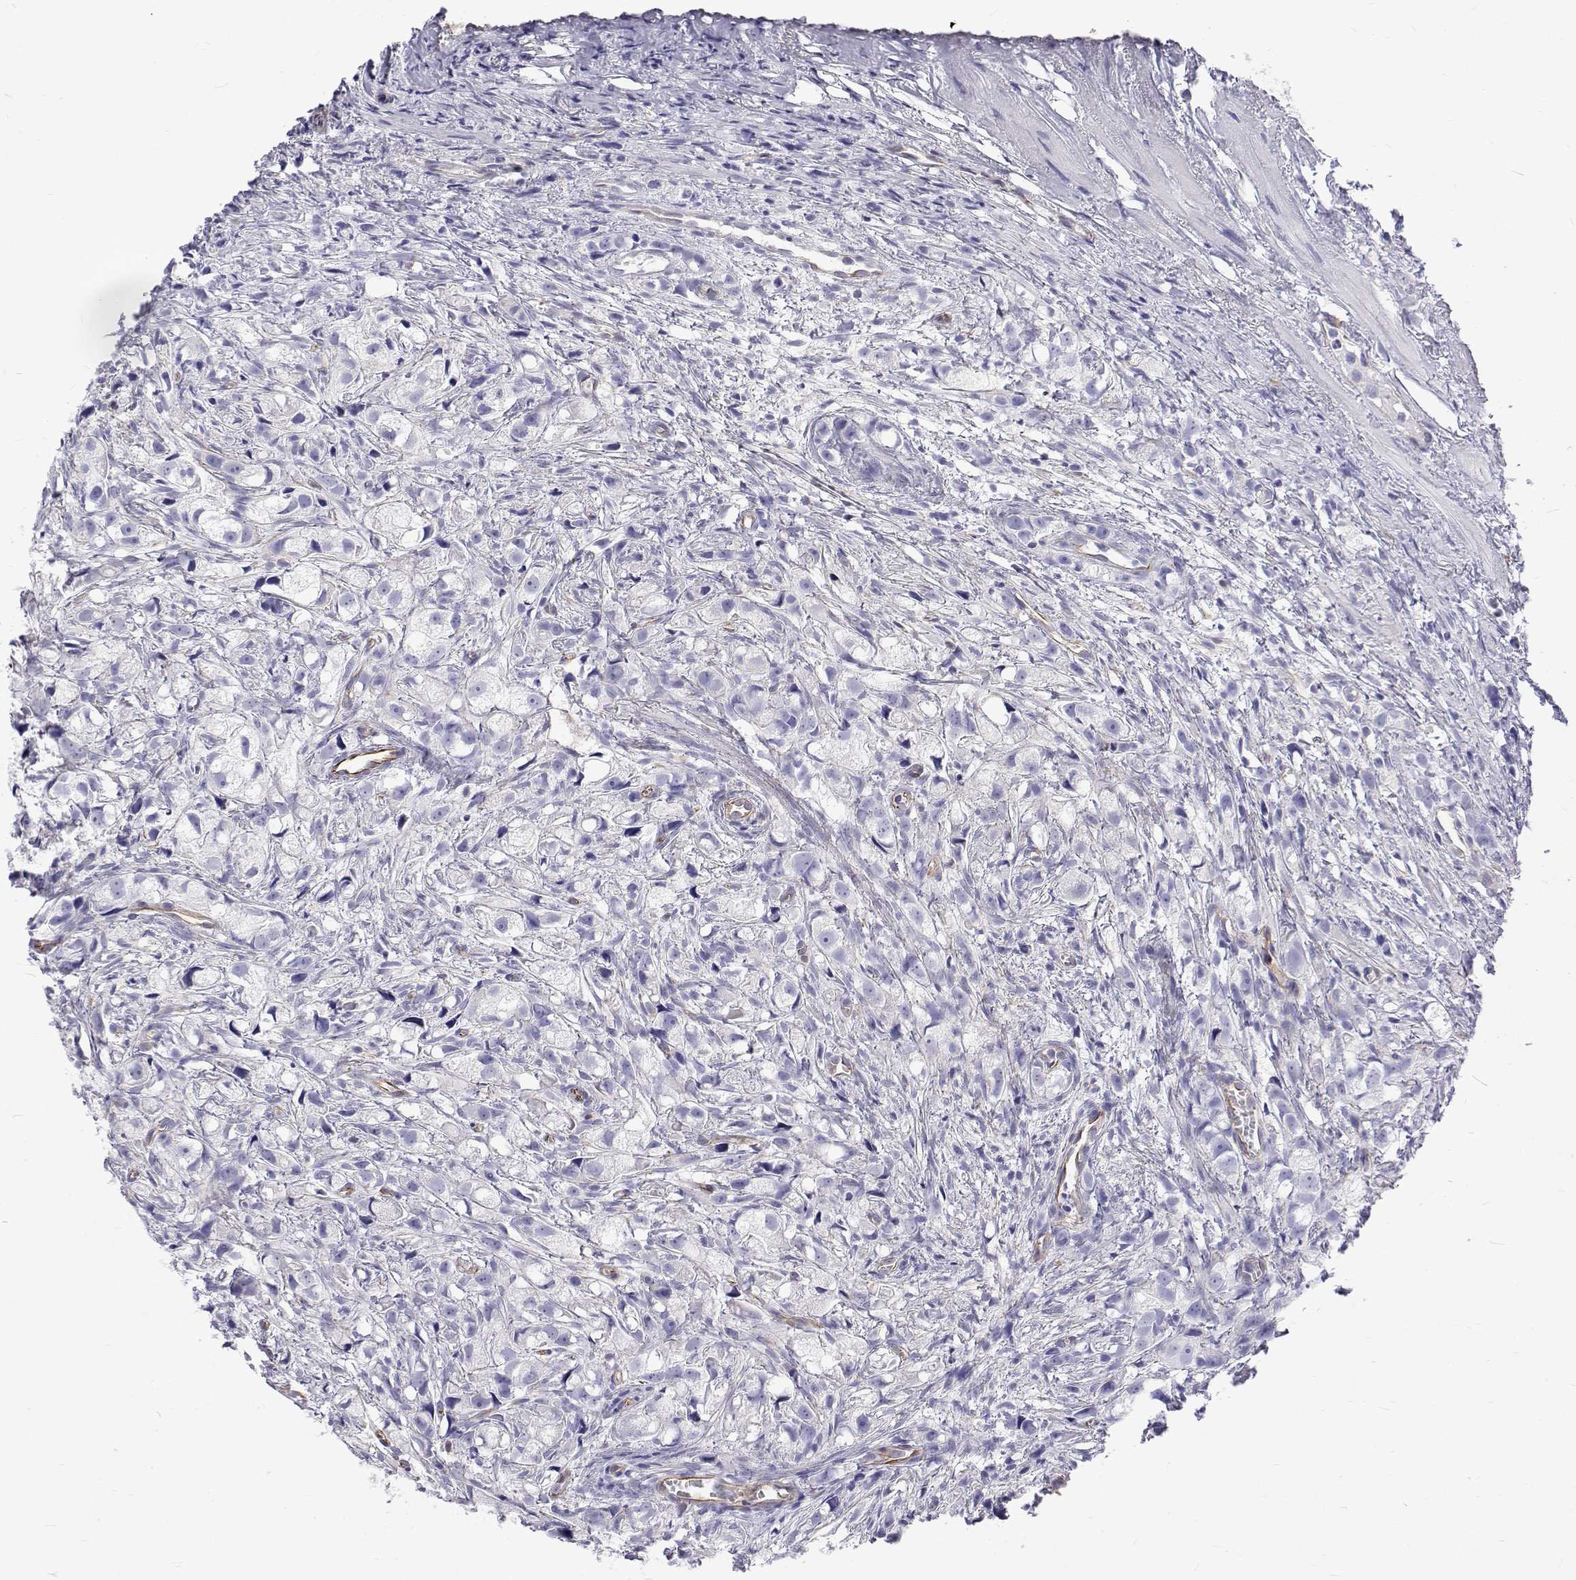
{"staining": {"intensity": "negative", "quantity": "none", "location": "none"}, "tissue": "prostate cancer", "cell_type": "Tumor cells", "image_type": "cancer", "snomed": [{"axis": "morphology", "description": "Adenocarcinoma, High grade"}, {"axis": "topography", "description": "Prostate"}], "caption": "An immunohistochemistry (IHC) micrograph of prostate cancer (high-grade adenocarcinoma) is shown. There is no staining in tumor cells of prostate cancer (high-grade adenocarcinoma). (DAB IHC with hematoxylin counter stain).", "gene": "OPRPN", "patient": {"sex": "male", "age": 75}}